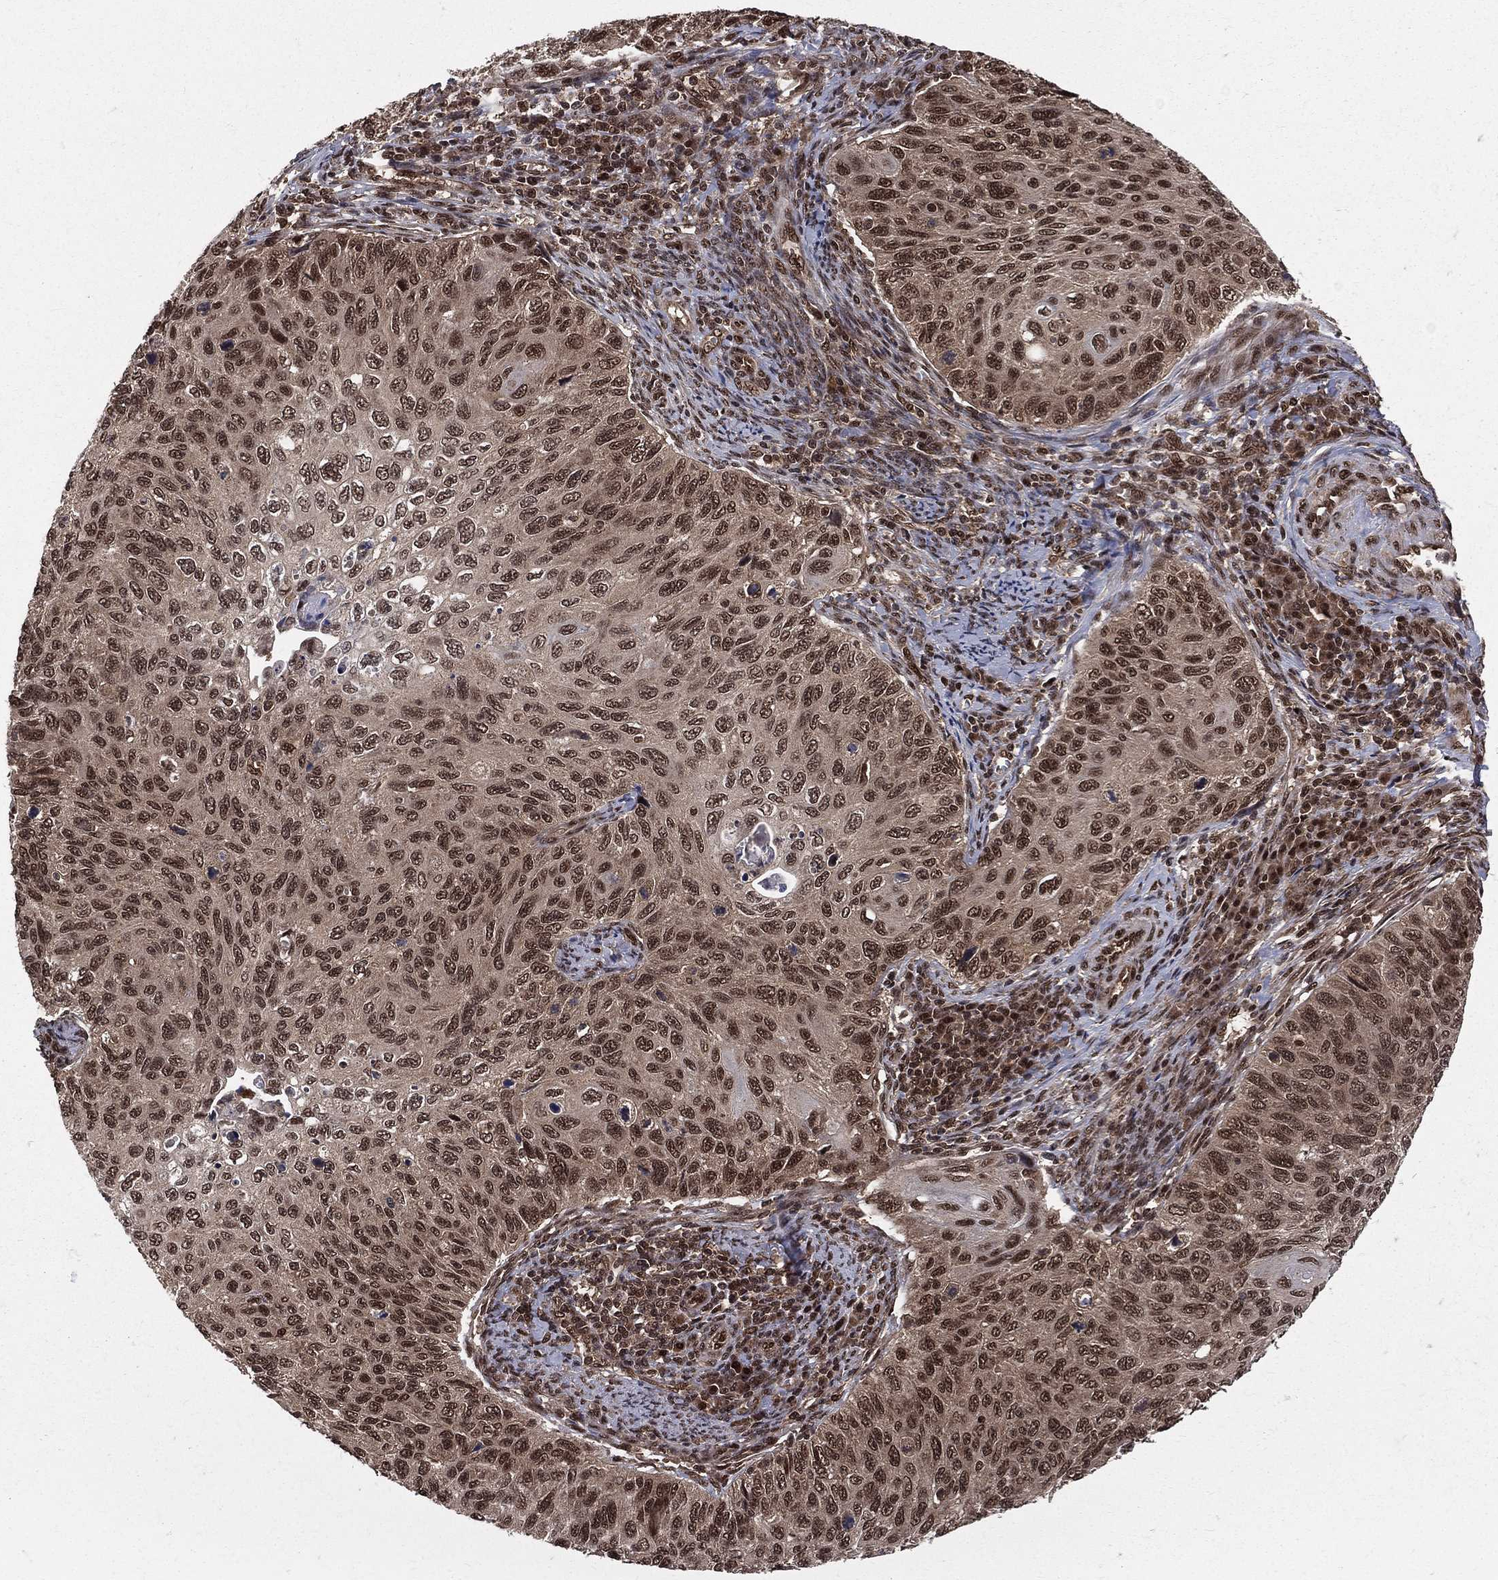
{"staining": {"intensity": "moderate", "quantity": ">75%", "location": "nuclear"}, "tissue": "cervical cancer", "cell_type": "Tumor cells", "image_type": "cancer", "snomed": [{"axis": "morphology", "description": "Squamous cell carcinoma, NOS"}, {"axis": "topography", "description": "Cervix"}], "caption": "Immunohistochemistry staining of cervical squamous cell carcinoma, which exhibits medium levels of moderate nuclear positivity in about >75% of tumor cells indicating moderate nuclear protein staining. The staining was performed using DAB (brown) for protein detection and nuclei were counterstained in hematoxylin (blue).", "gene": "COPS4", "patient": {"sex": "female", "age": 70}}